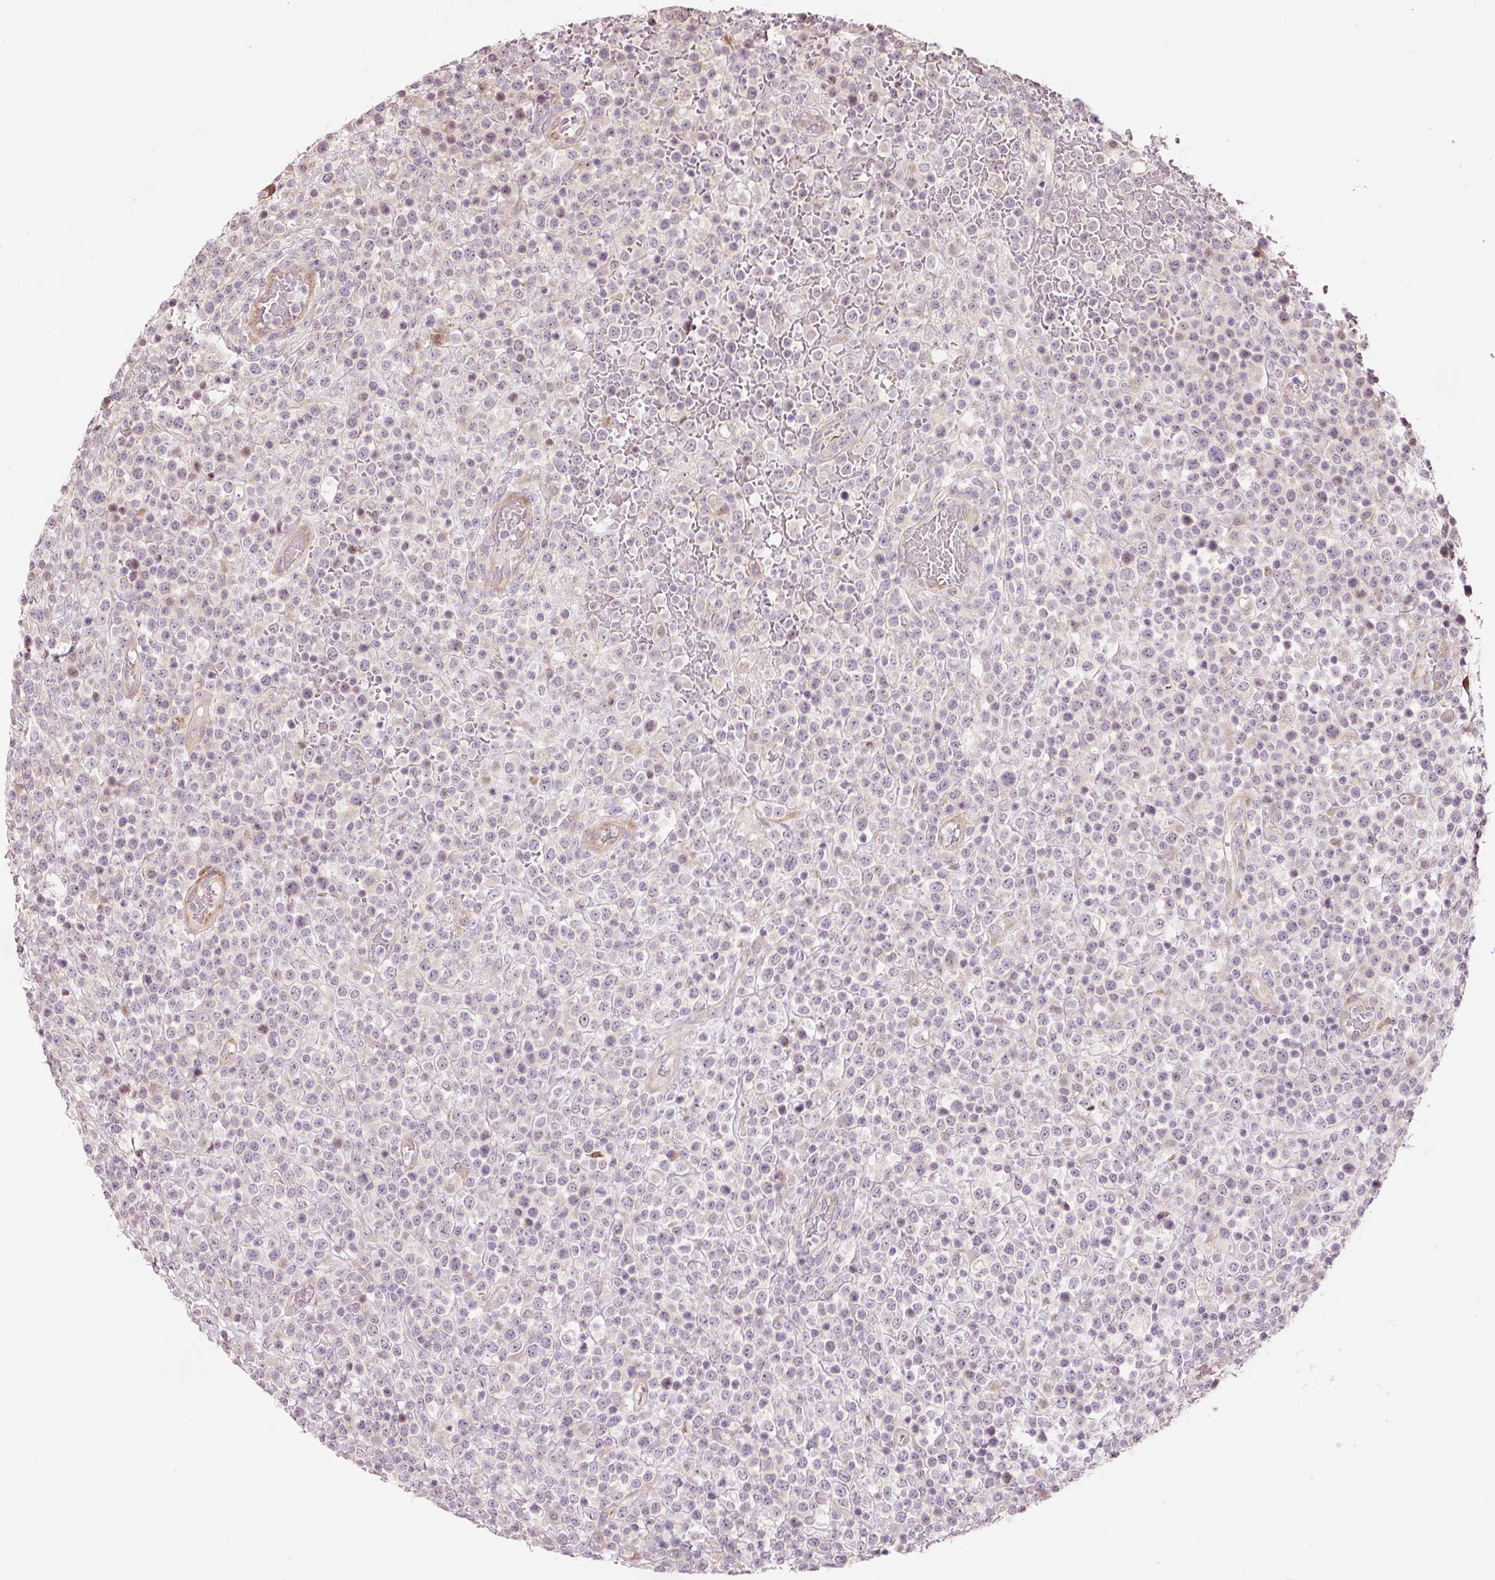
{"staining": {"intensity": "negative", "quantity": "none", "location": "none"}, "tissue": "lymphoma", "cell_type": "Tumor cells", "image_type": "cancer", "snomed": [{"axis": "morphology", "description": "Malignant lymphoma, non-Hodgkin's type, High grade"}, {"axis": "topography", "description": "Colon"}], "caption": "Histopathology image shows no significant protein positivity in tumor cells of malignant lymphoma, non-Hodgkin's type (high-grade).", "gene": "ETF1", "patient": {"sex": "female", "age": 53}}